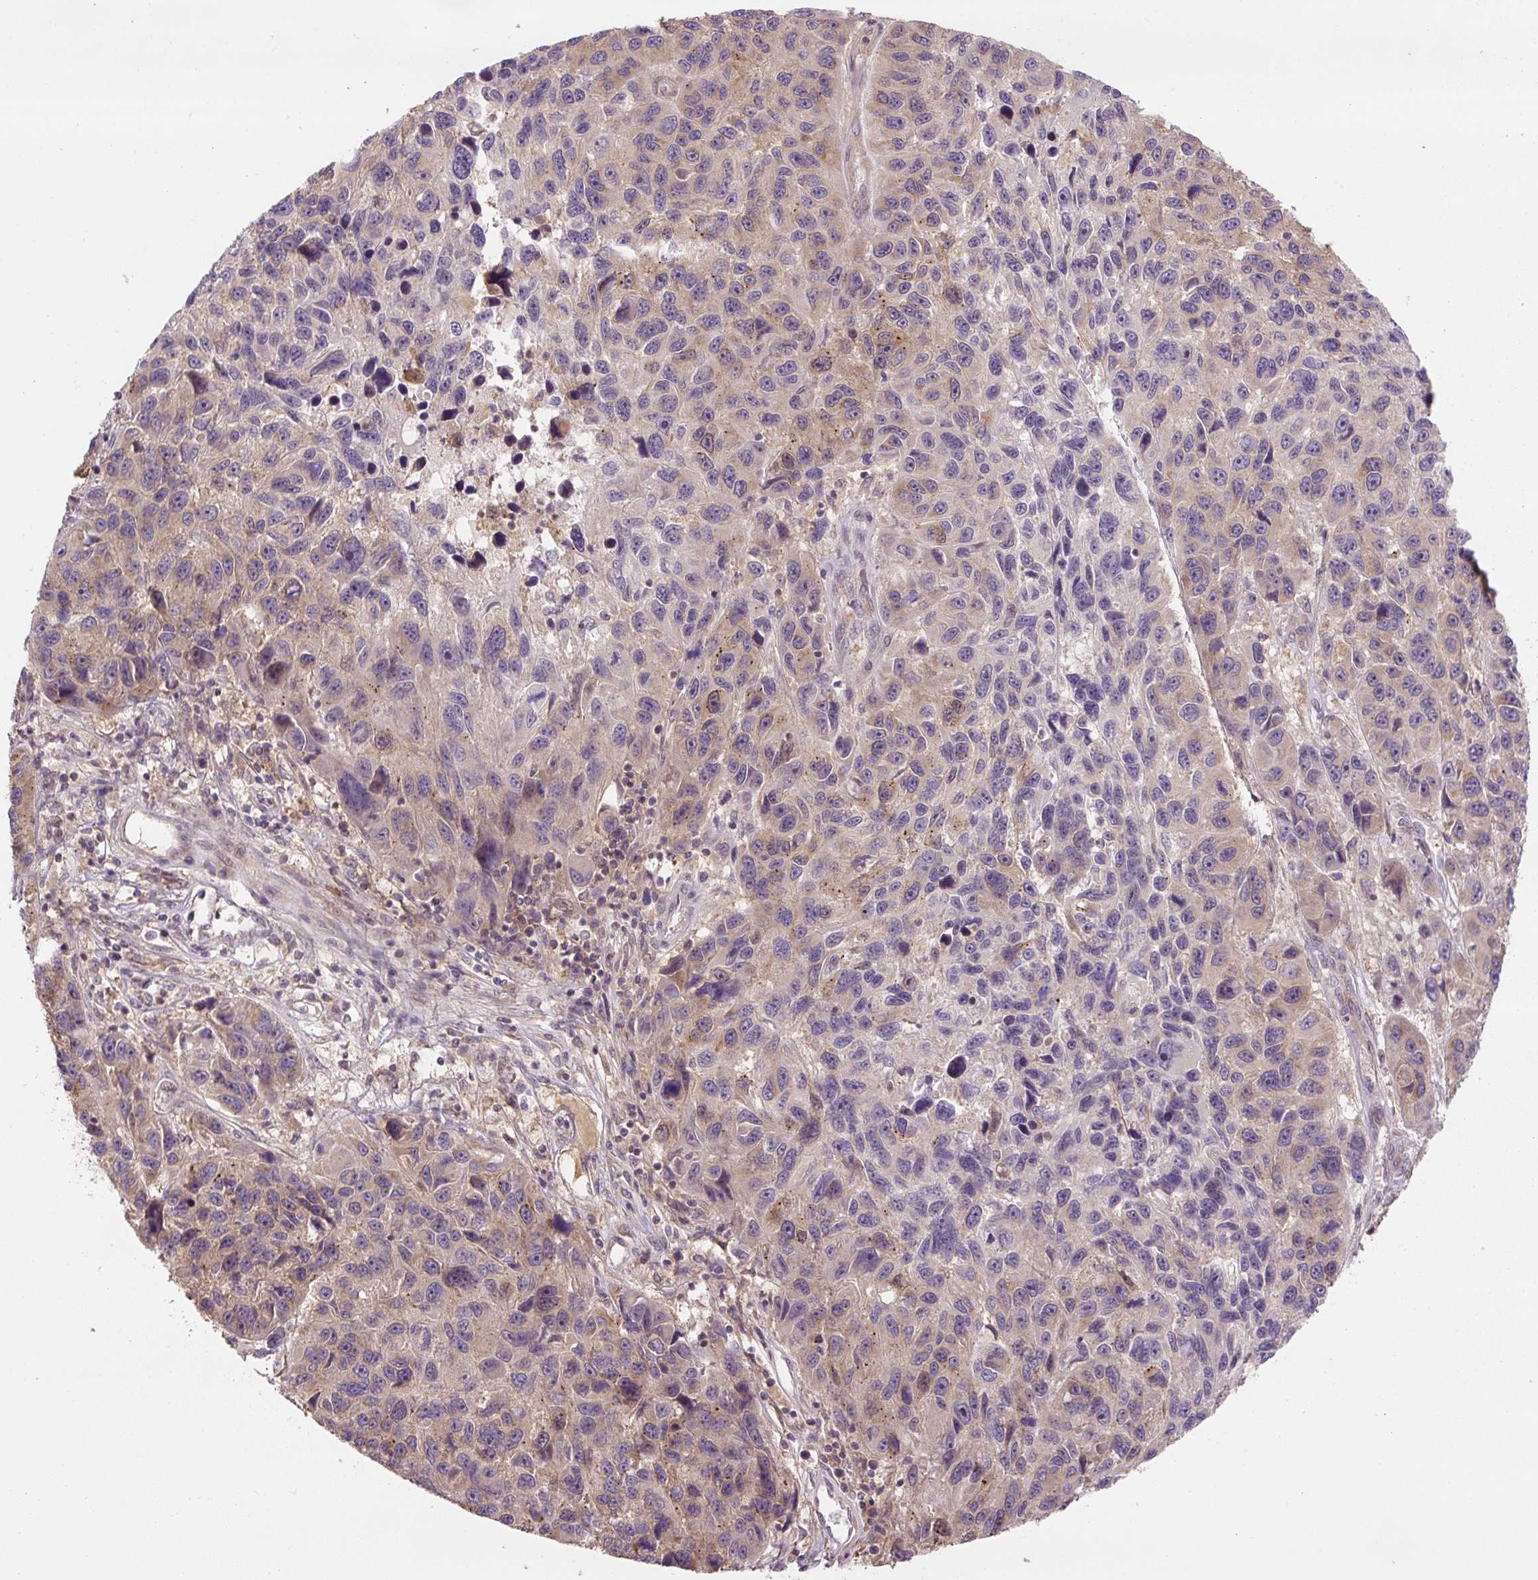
{"staining": {"intensity": "weak", "quantity": "<25%", "location": "cytoplasmic/membranous"}, "tissue": "melanoma", "cell_type": "Tumor cells", "image_type": "cancer", "snomed": [{"axis": "morphology", "description": "Malignant melanoma, NOS"}, {"axis": "topography", "description": "Skin"}], "caption": "Tumor cells show no significant protein expression in malignant melanoma.", "gene": "C2orf73", "patient": {"sex": "male", "age": 53}}